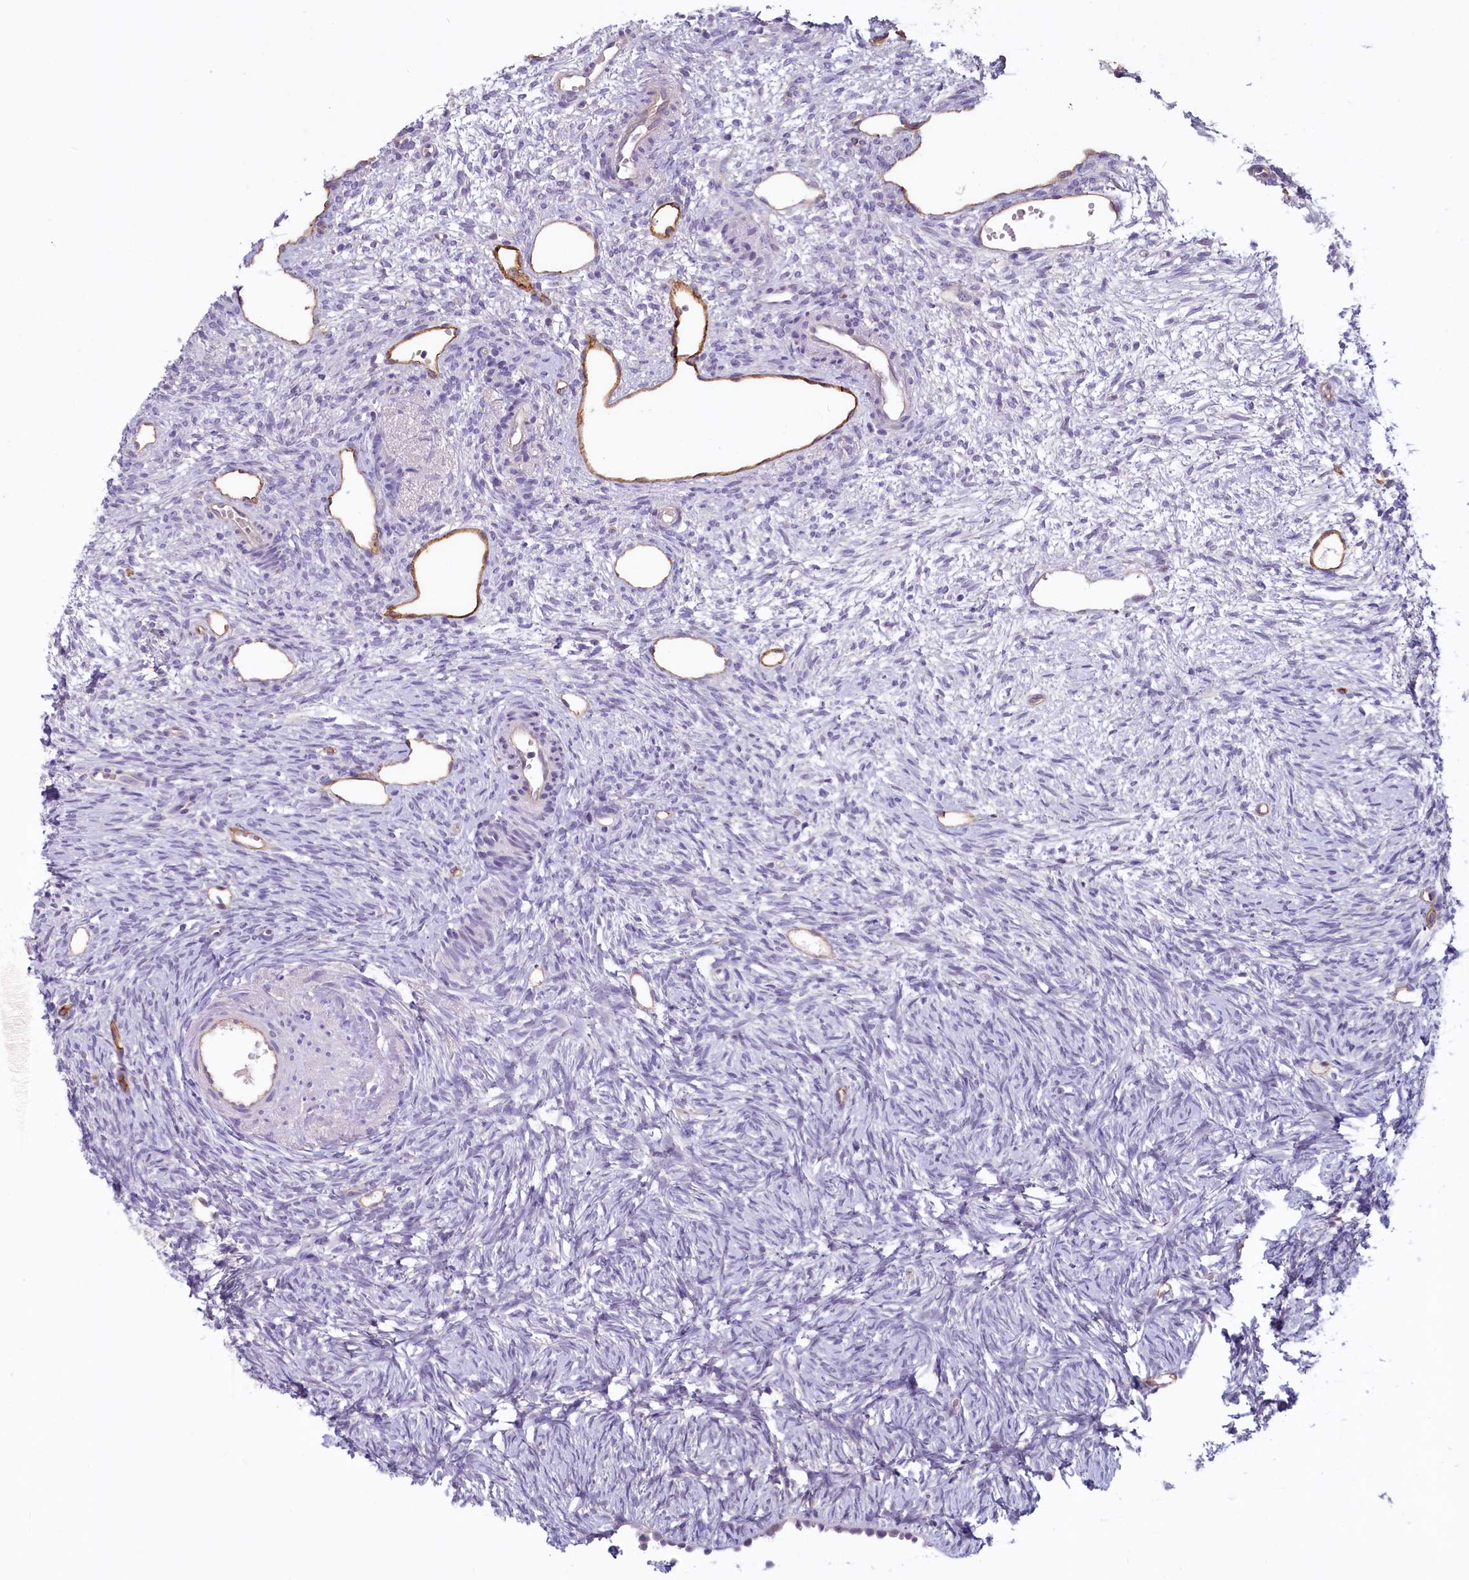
{"staining": {"intensity": "negative", "quantity": "none", "location": "none"}, "tissue": "ovary", "cell_type": "Ovarian stroma cells", "image_type": "normal", "snomed": [{"axis": "morphology", "description": "Normal tissue, NOS"}, {"axis": "topography", "description": "Ovary"}], "caption": "Ovarian stroma cells are negative for protein expression in unremarkable human ovary. (Stains: DAB (3,3'-diaminobenzidine) immunohistochemistry with hematoxylin counter stain, Microscopy: brightfield microscopy at high magnification).", "gene": "PROCR", "patient": {"sex": "female", "age": 51}}